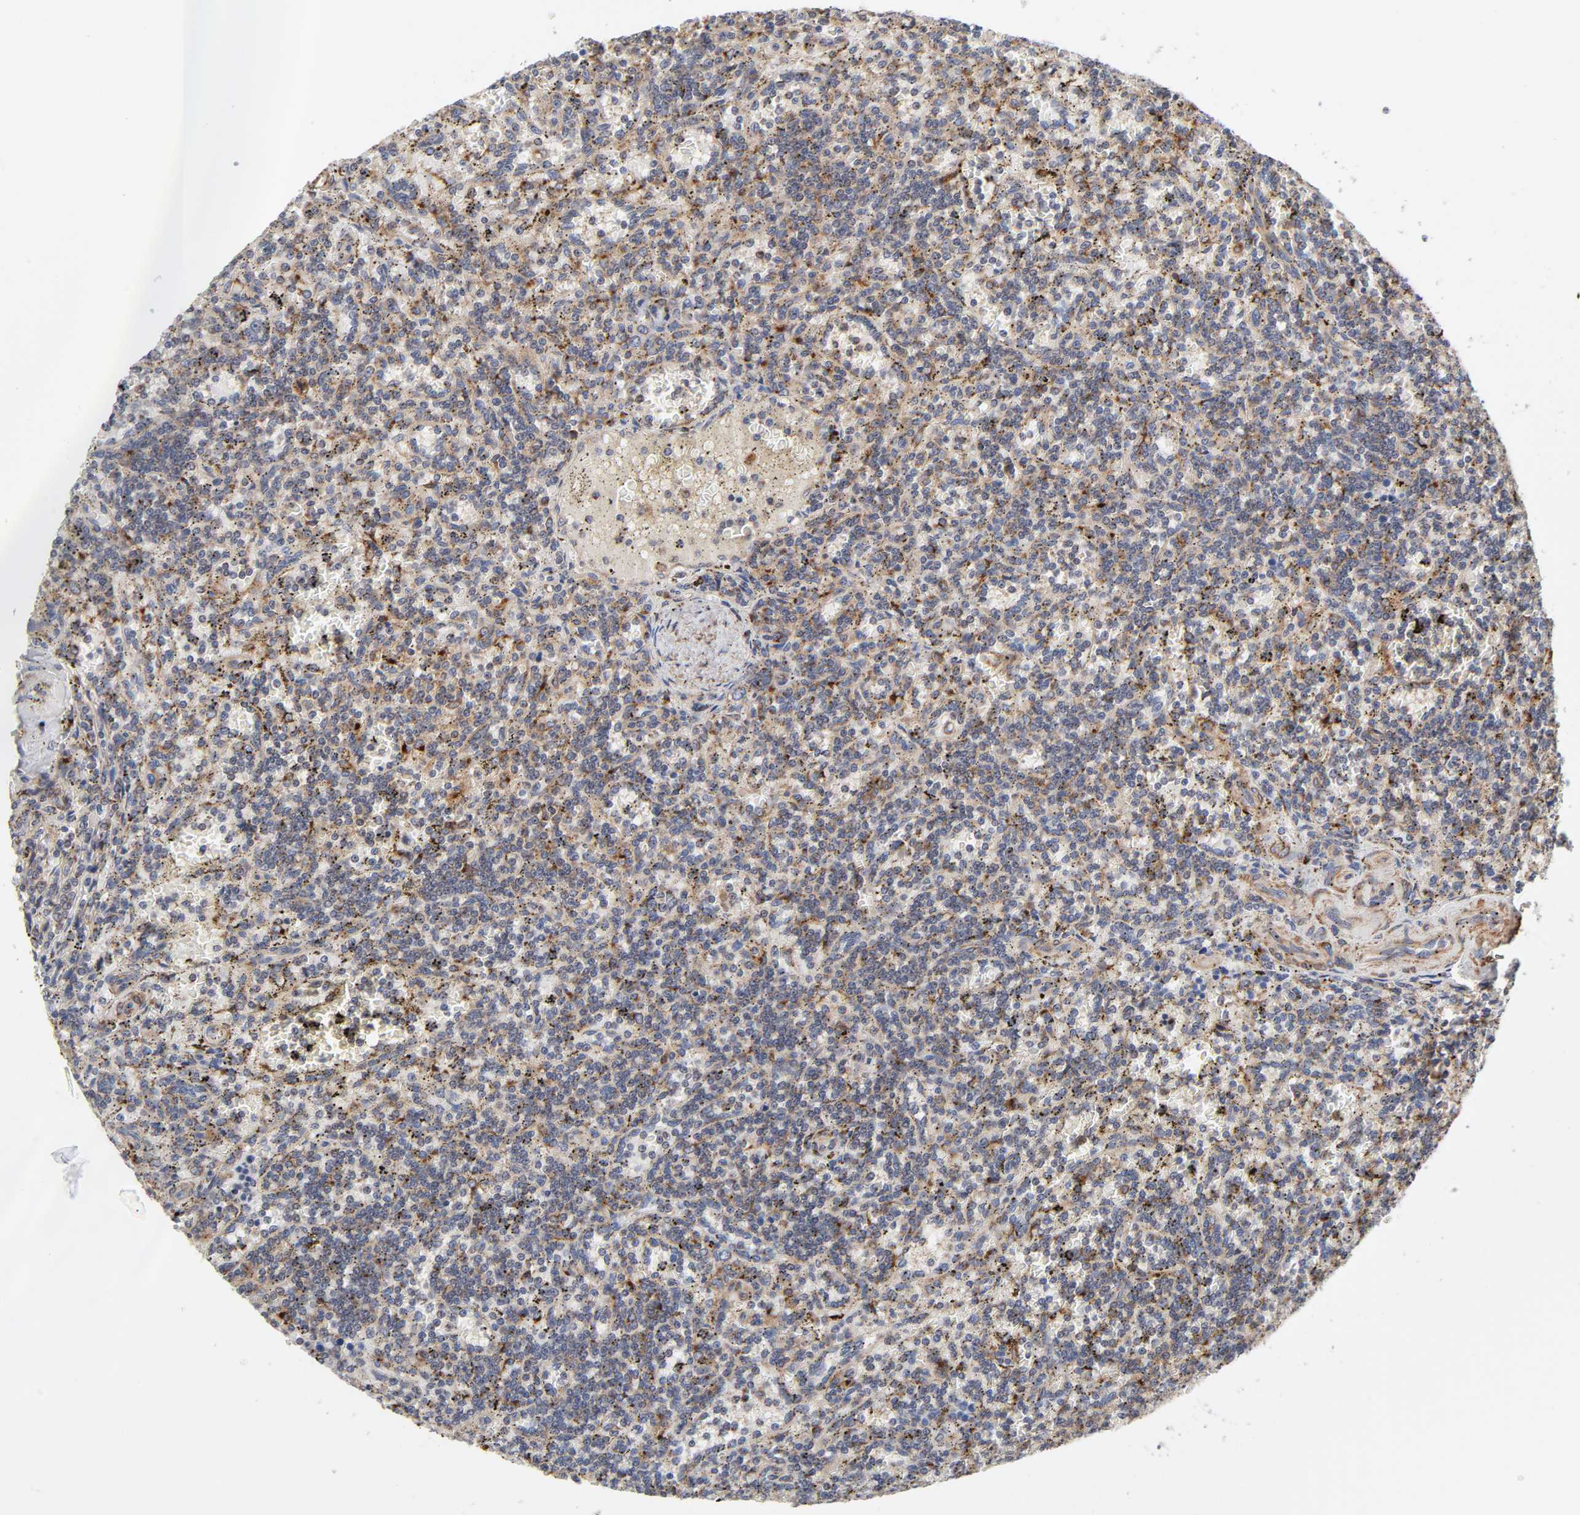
{"staining": {"intensity": "moderate", "quantity": "25%-75%", "location": "cytoplasmic/membranous"}, "tissue": "lymphoma", "cell_type": "Tumor cells", "image_type": "cancer", "snomed": [{"axis": "morphology", "description": "Malignant lymphoma, non-Hodgkin's type, Low grade"}, {"axis": "topography", "description": "Spleen"}], "caption": "Protein staining by immunohistochemistry (IHC) displays moderate cytoplasmic/membranous staining in about 25%-75% of tumor cells in malignant lymphoma, non-Hodgkin's type (low-grade). Immunohistochemistry stains the protein in brown and the nuclei are stained blue.", "gene": "GNPTG", "patient": {"sex": "male", "age": 73}}